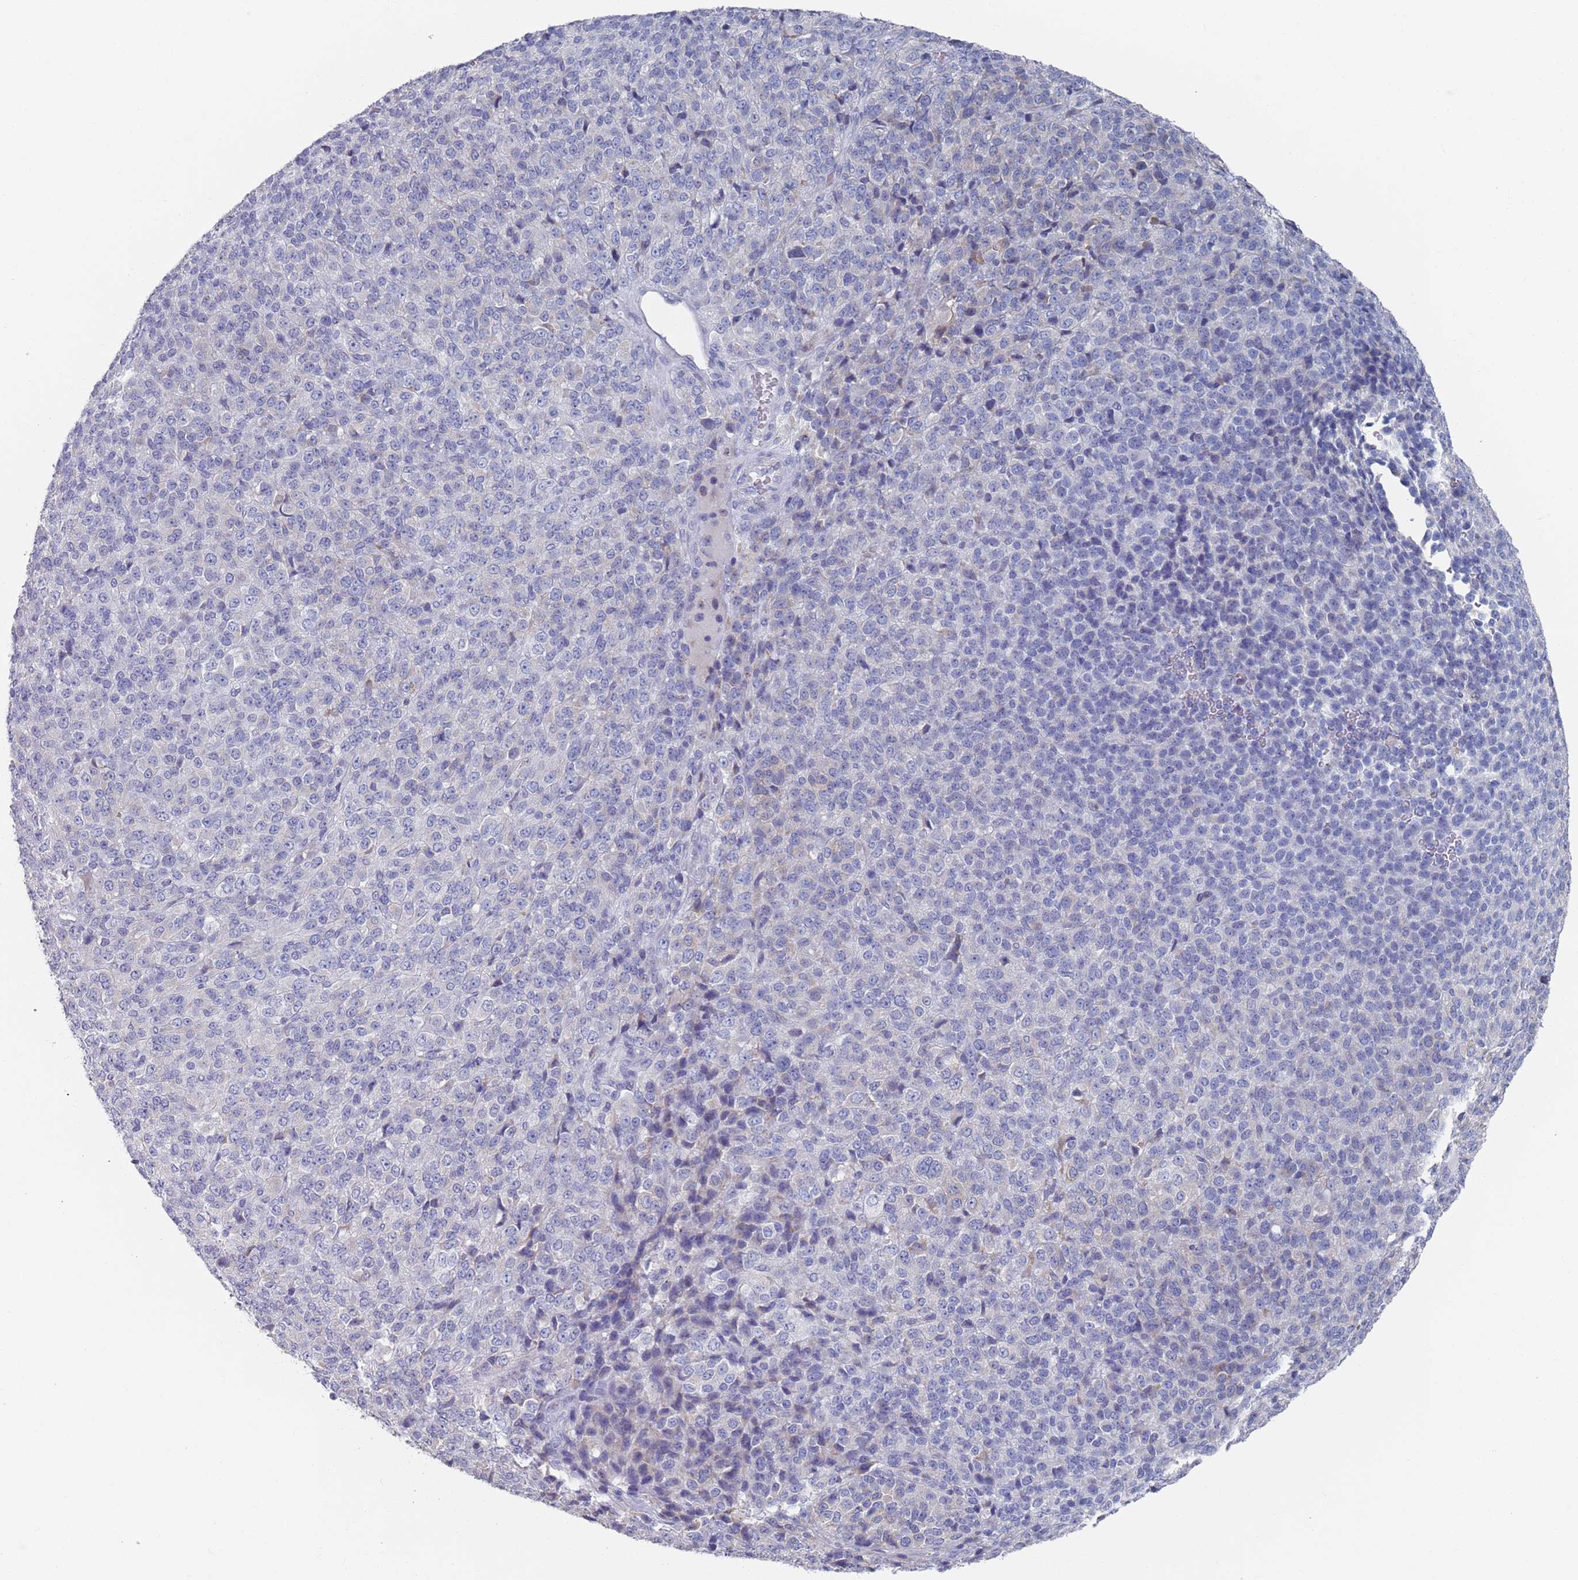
{"staining": {"intensity": "negative", "quantity": "none", "location": "none"}, "tissue": "melanoma", "cell_type": "Tumor cells", "image_type": "cancer", "snomed": [{"axis": "morphology", "description": "Malignant melanoma, Metastatic site"}, {"axis": "topography", "description": "Brain"}], "caption": "This is an immunohistochemistry (IHC) histopathology image of malignant melanoma (metastatic site). There is no expression in tumor cells.", "gene": "MAT1A", "patient": {"sex": "female", "age": 56}}